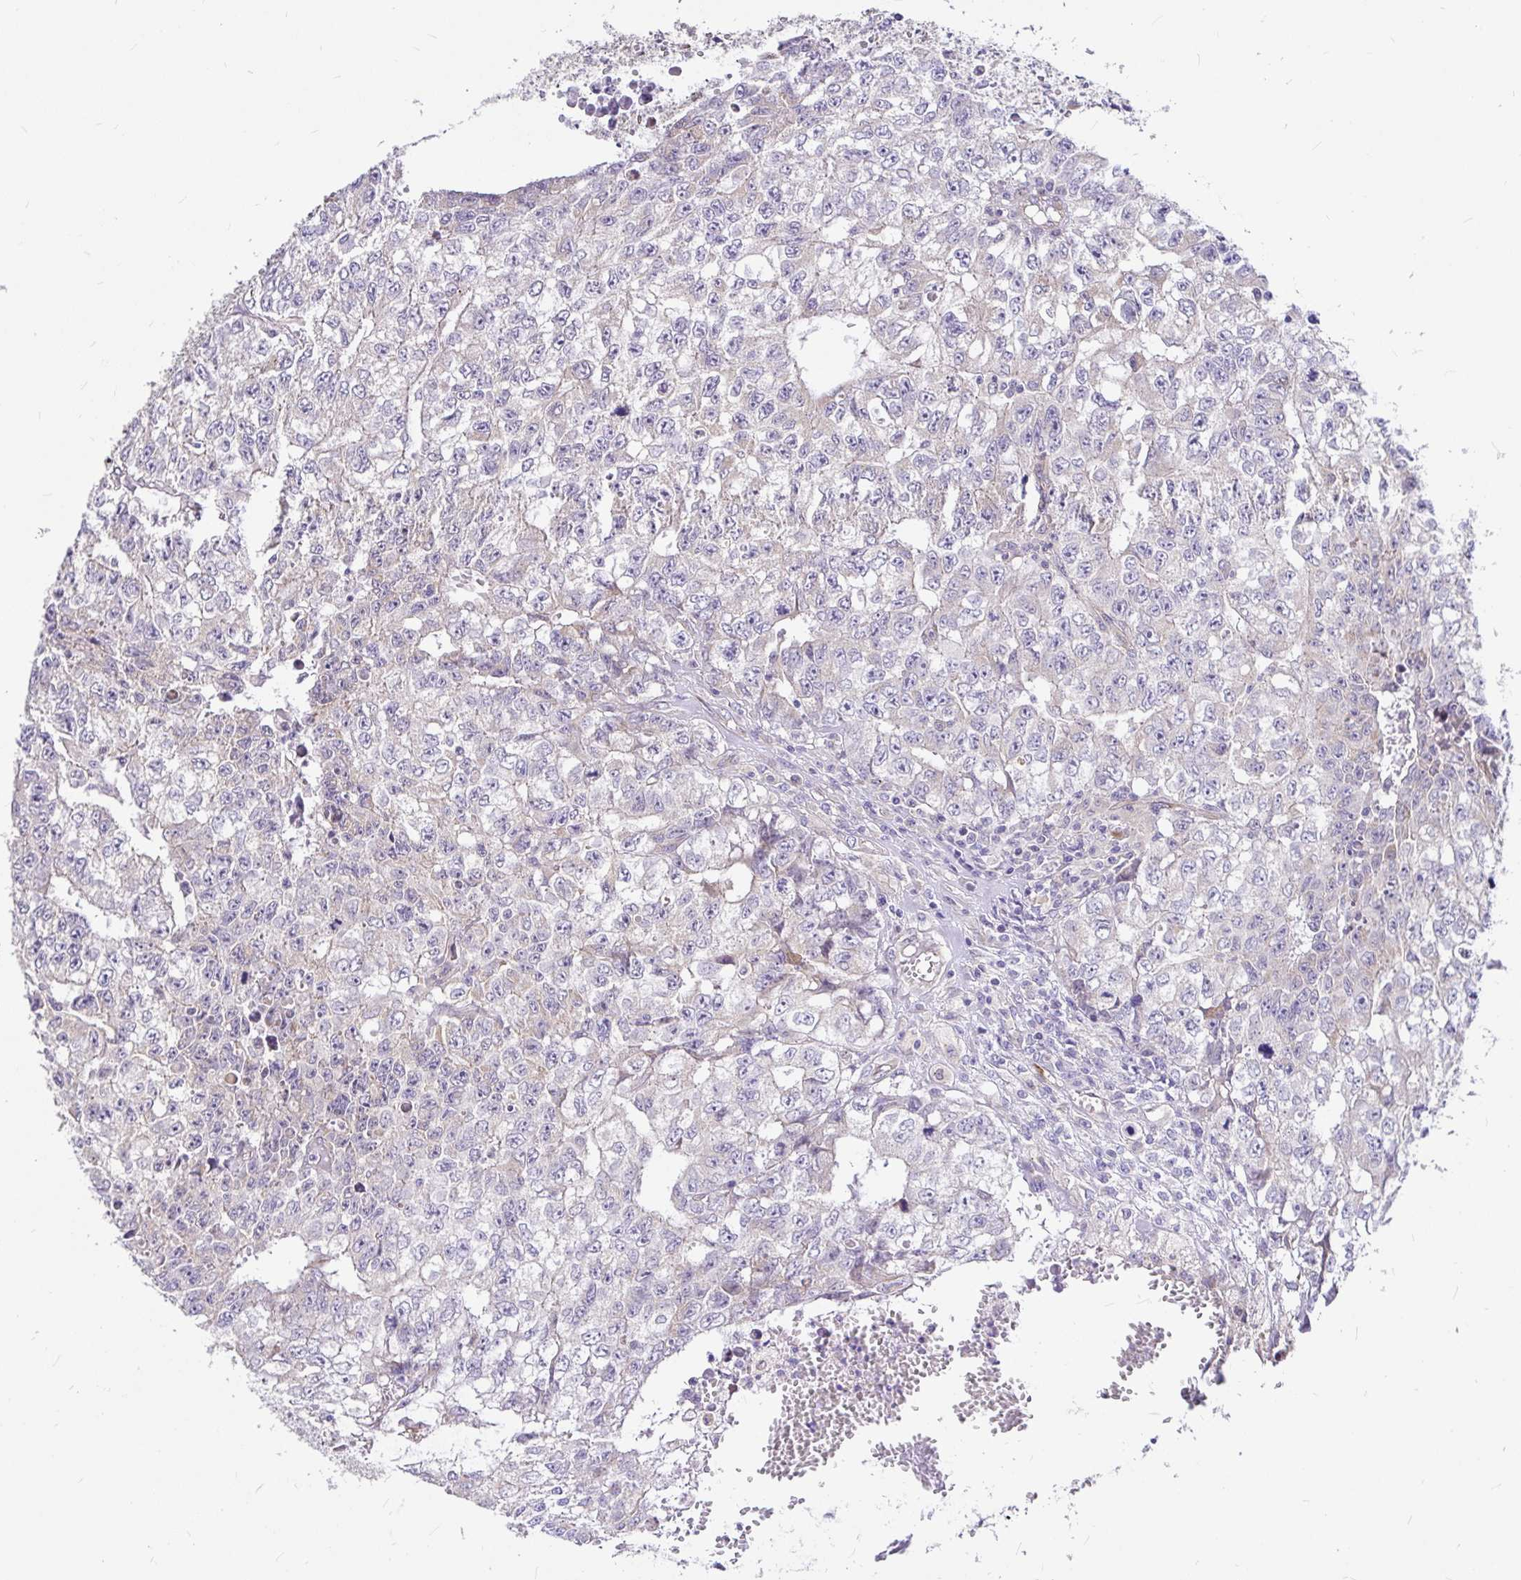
{"staining": {"intensity": "negative", "quantity": "none", "location": "none"}, "tissue": "testis cancer", "cell_type": "Tumor cells", "image_type": "cancer", "snomed": [{"axis": "morphology", "description": "Carcinoma, Embryonal, NOS"}, {"axis": "morphology", "description": "Teratoma, malignant, NOS"}, {"axis": "topography", "description": "Testis"}], "caption": "High magnification brightfield microscopy of testis malignant teratoma stained with DAB (3,3'-diaminobenzidine) (brown) and counterstained with hematoxylin (blue): tumor cells show no significant expression.", "gene": "GABBR2", "patient": {"sex": "male", "age": 24}}